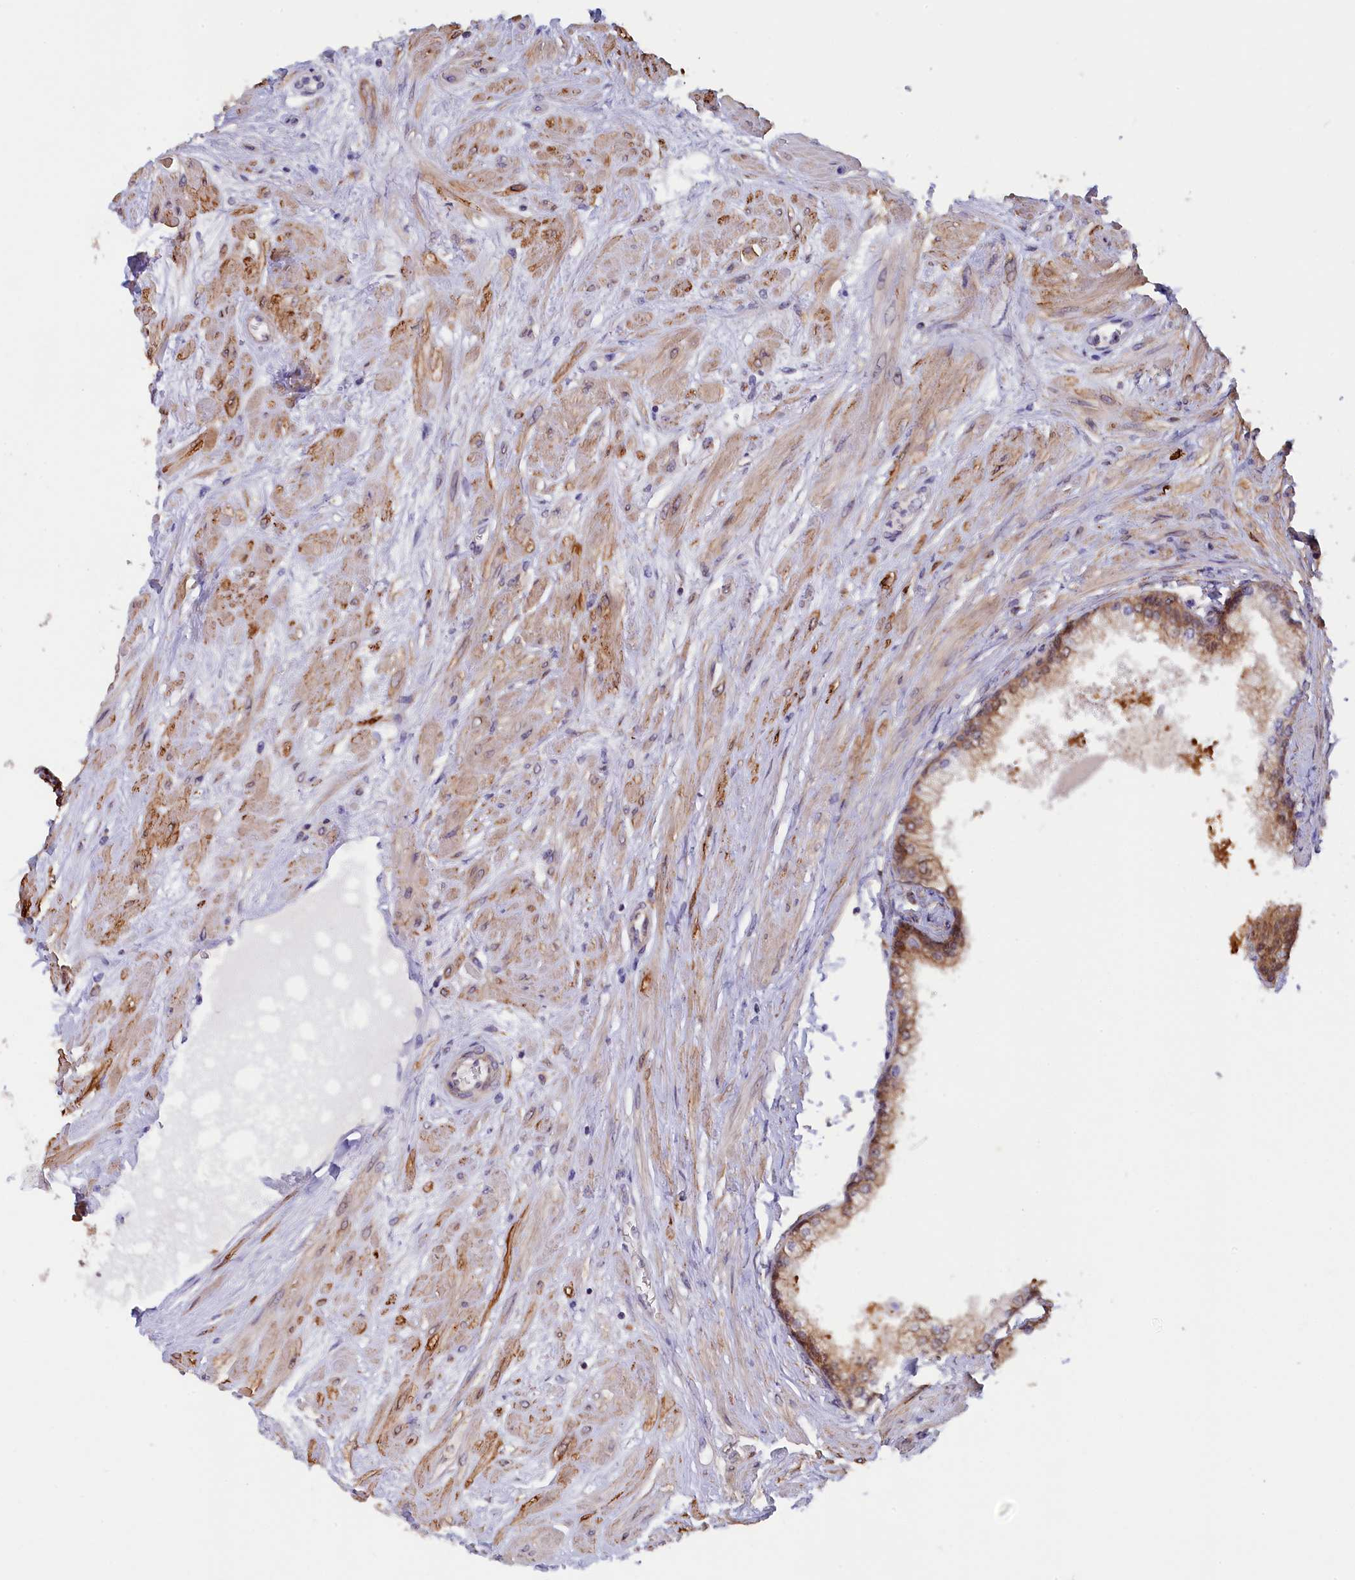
{"staining": {"intensity": "moderate", "quantity": "25%-75%", "location": "cytoplasmic/membranous"}, "tissue": "prostate", "cell_type": "Glandular cells", "image_type": "normal", "snomed": [{"axis": "morphology", "description": "Normal tissue, NOS"}, {"axis": "topography", "description": "Prostate"}], "caption": "Brown immunohistochemical staining in benign human prostate exhibits moderate cytoplasmic/membranous positivity in about 25%-75% of glandular cells. The protein of interest is stained brown, and the nuclei are stained in blue (DAB IHC with brightfield microscopy, high magnification).", "gene": "JPT2", "patient": {"sex": "male", "age": 60}}